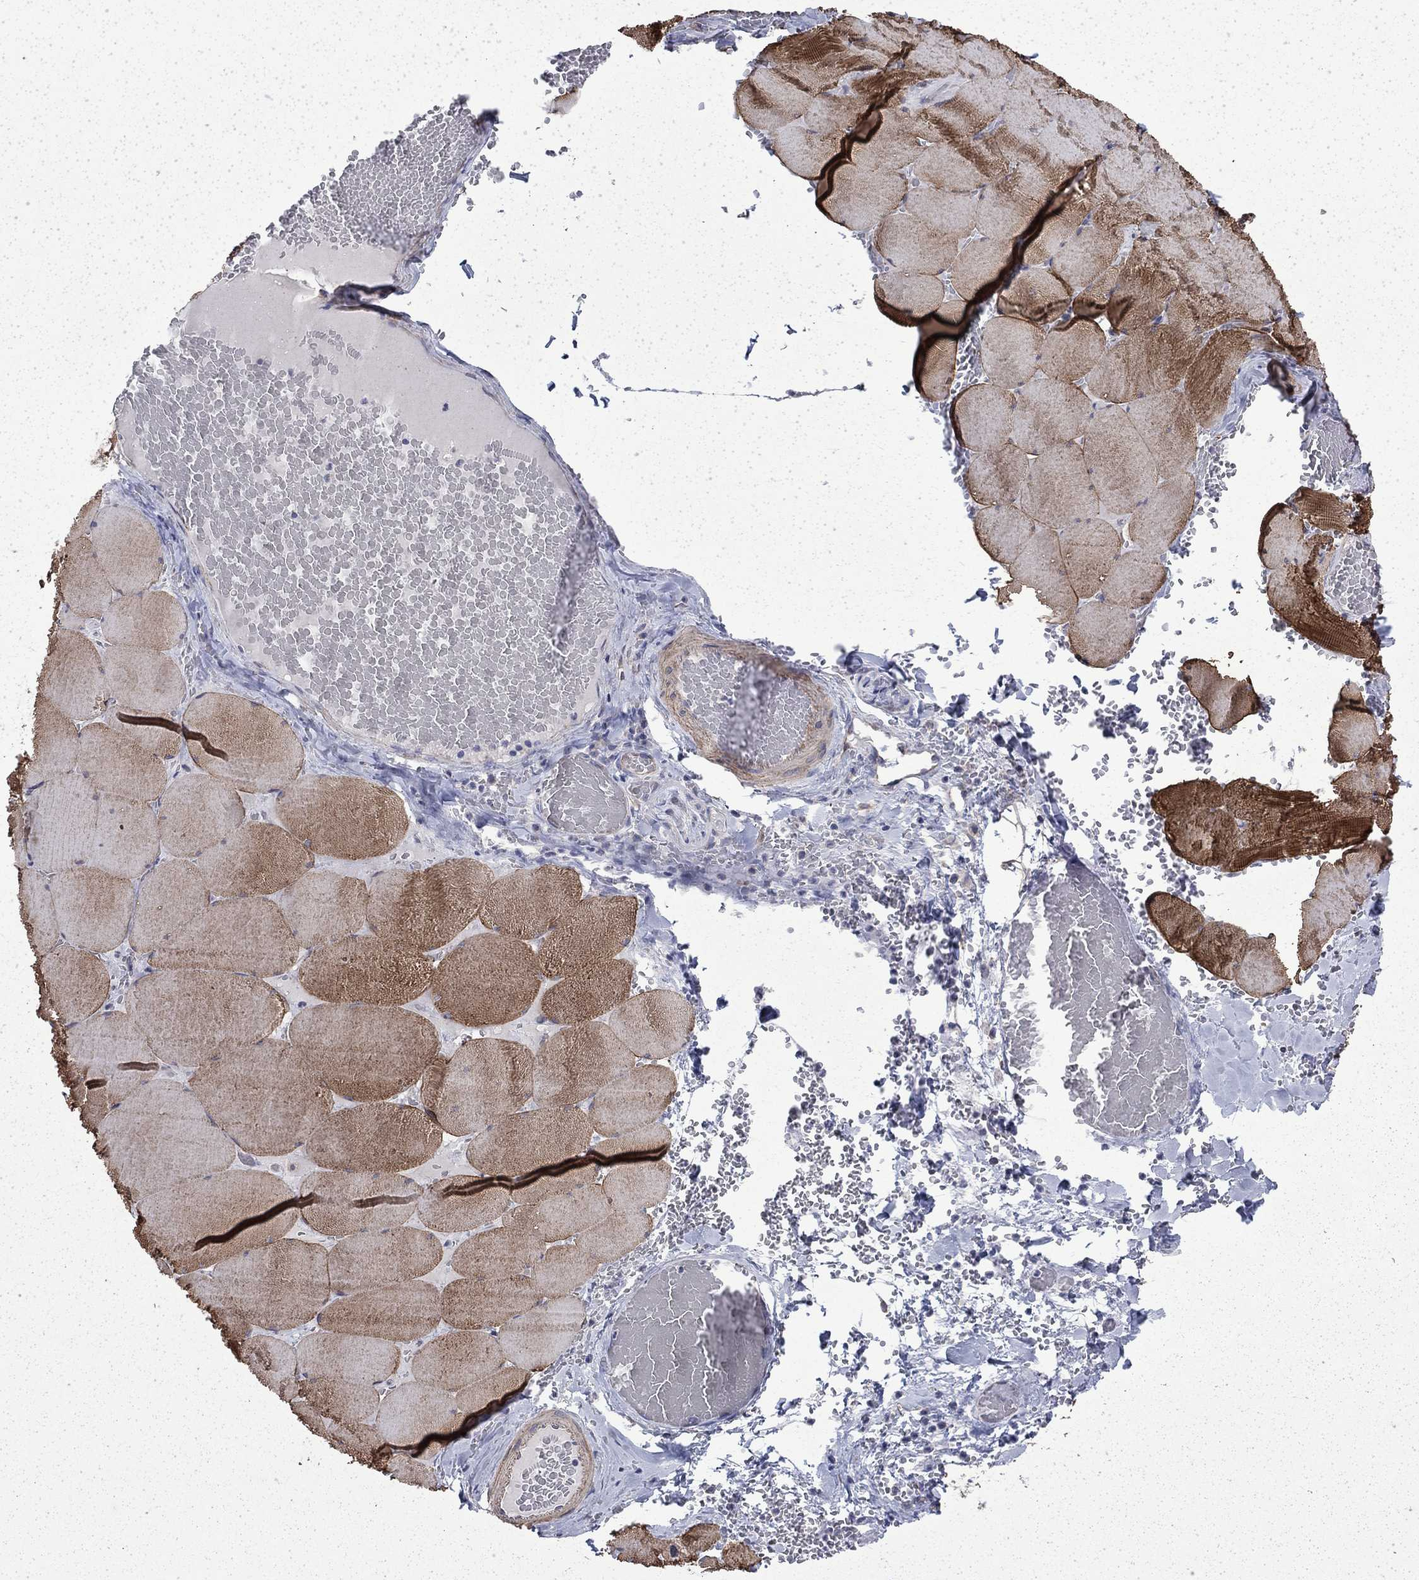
{"staining": {"intensity": "strong", "quantity": "25%-75%", "location": "cytoplasmic/membranous"}, "tissue": "skeletal muscle", "cell_type": "Myocytes", "image_type": "normal", "snomed": [{"axis": "morphology", "description": "Normal tissue, NOS"}, {"axis": "morphology", "description": "Malignant melanoma, Metastatic site"}, {"axis": "topography", "description": "Skeletal muscle"}], "caption": "Immunohistochemistry histopathology image of normal skeletal muscle: human skeletal muscle stained using immunohistochemistry (IHC) exhibits high levels of strong protein expression localized specifically in the cytoplasmic/membranous of myocytes, appearing as a cytoplasmic/membranous brown color.", "gene": "DTNA", "patient": {"sex": "male", "age": 50}}